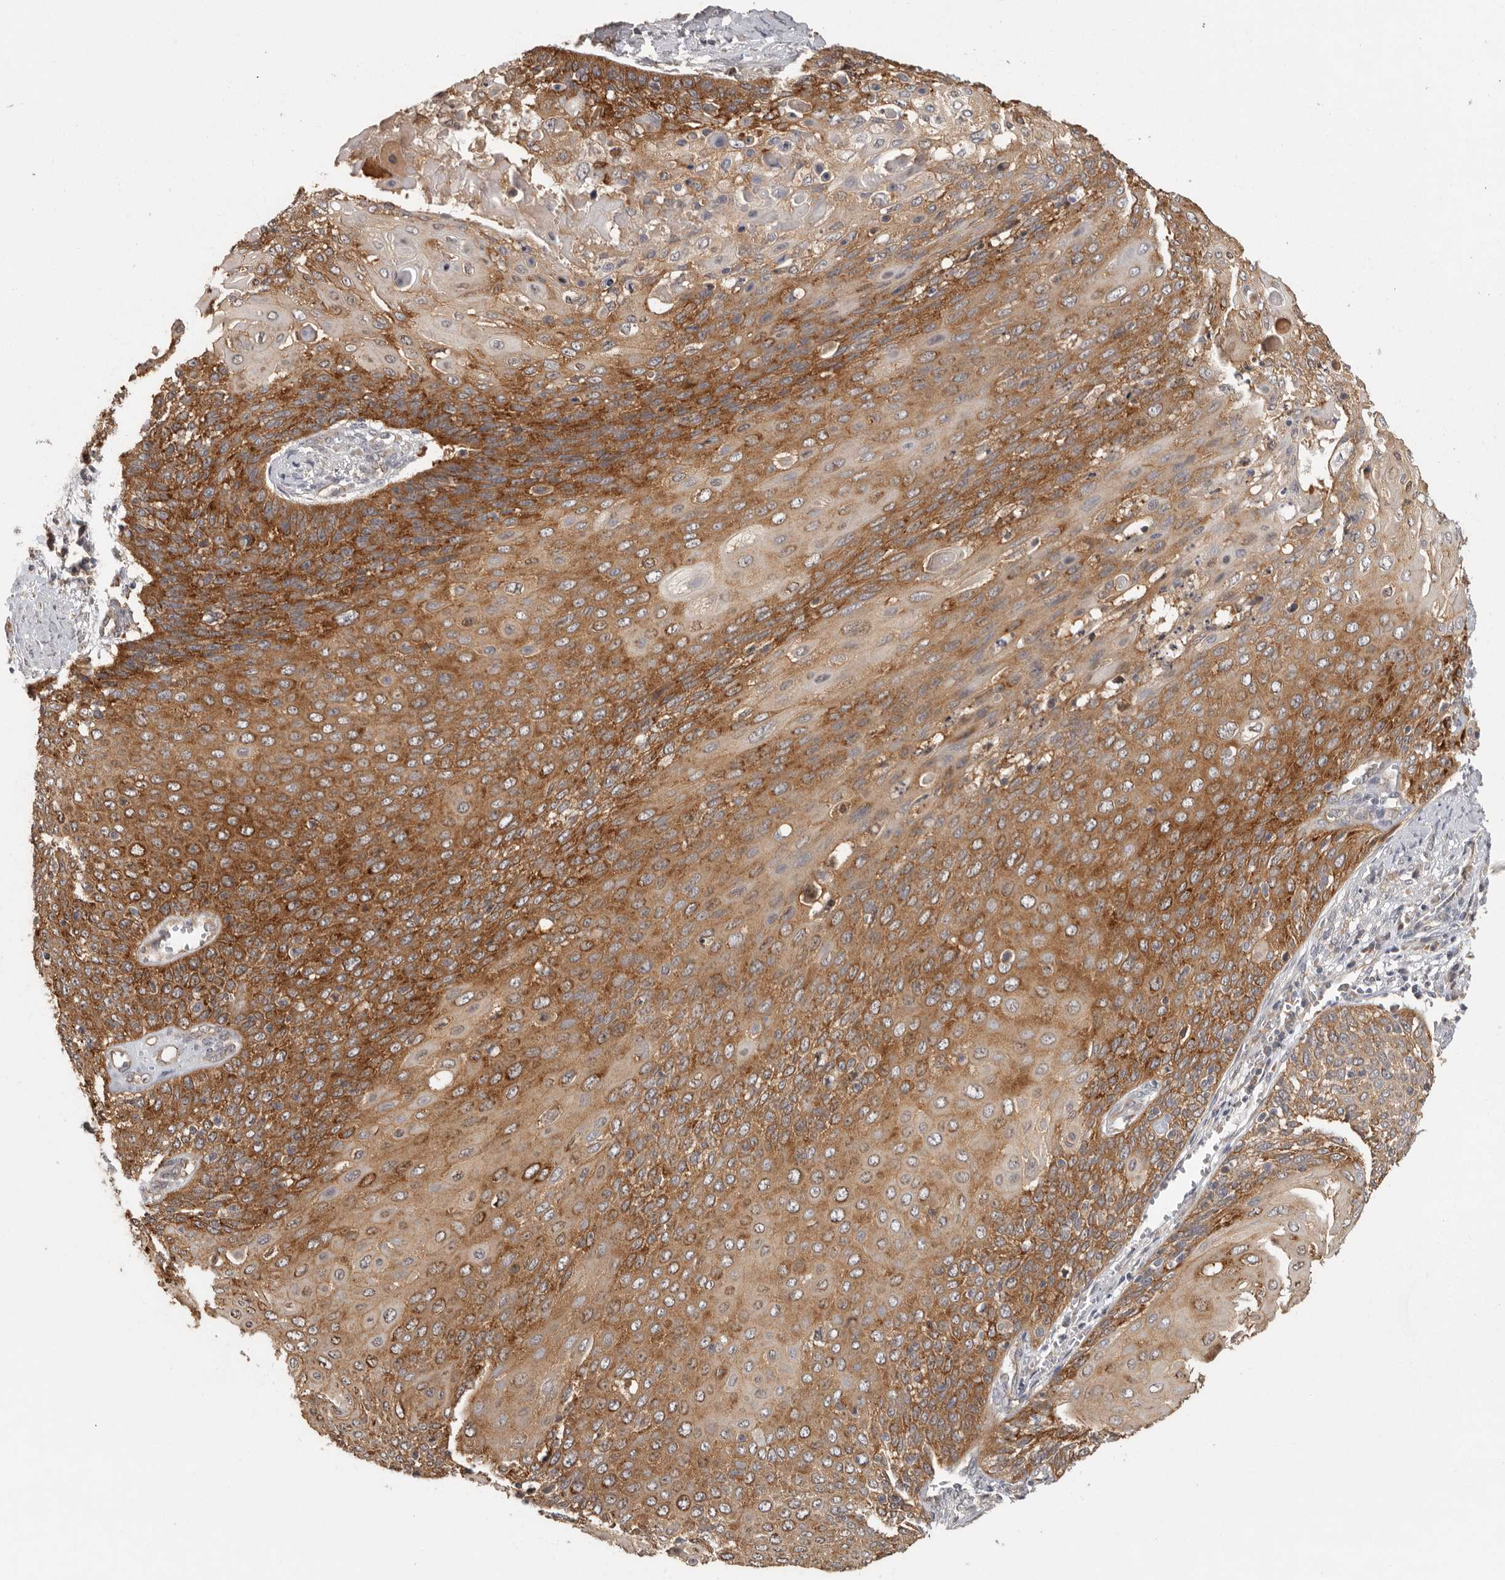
{"staining": {"intensity": "moderate", "quantity": ">75%", "location": "cytoplasmic/membranous"}, "tissue": "cervical cancer", "cell_type": "Tumor cells", "image_type": "cancer", "snomed": [{"axis": "morphology", "description": "Squamous cell carcinoma, NOS"}, {"axis": "topography", "description": "Cervix"}], "caption": "Immunohistochemical staining of squamous cell carcinoma (cervical) reveals medium levels of moderate cytoplasmic/membranous protein expression in approximately >75% of tumor cells.", "gene": "BAIAP2", "patient": {"sex": "female", "age": 39}}